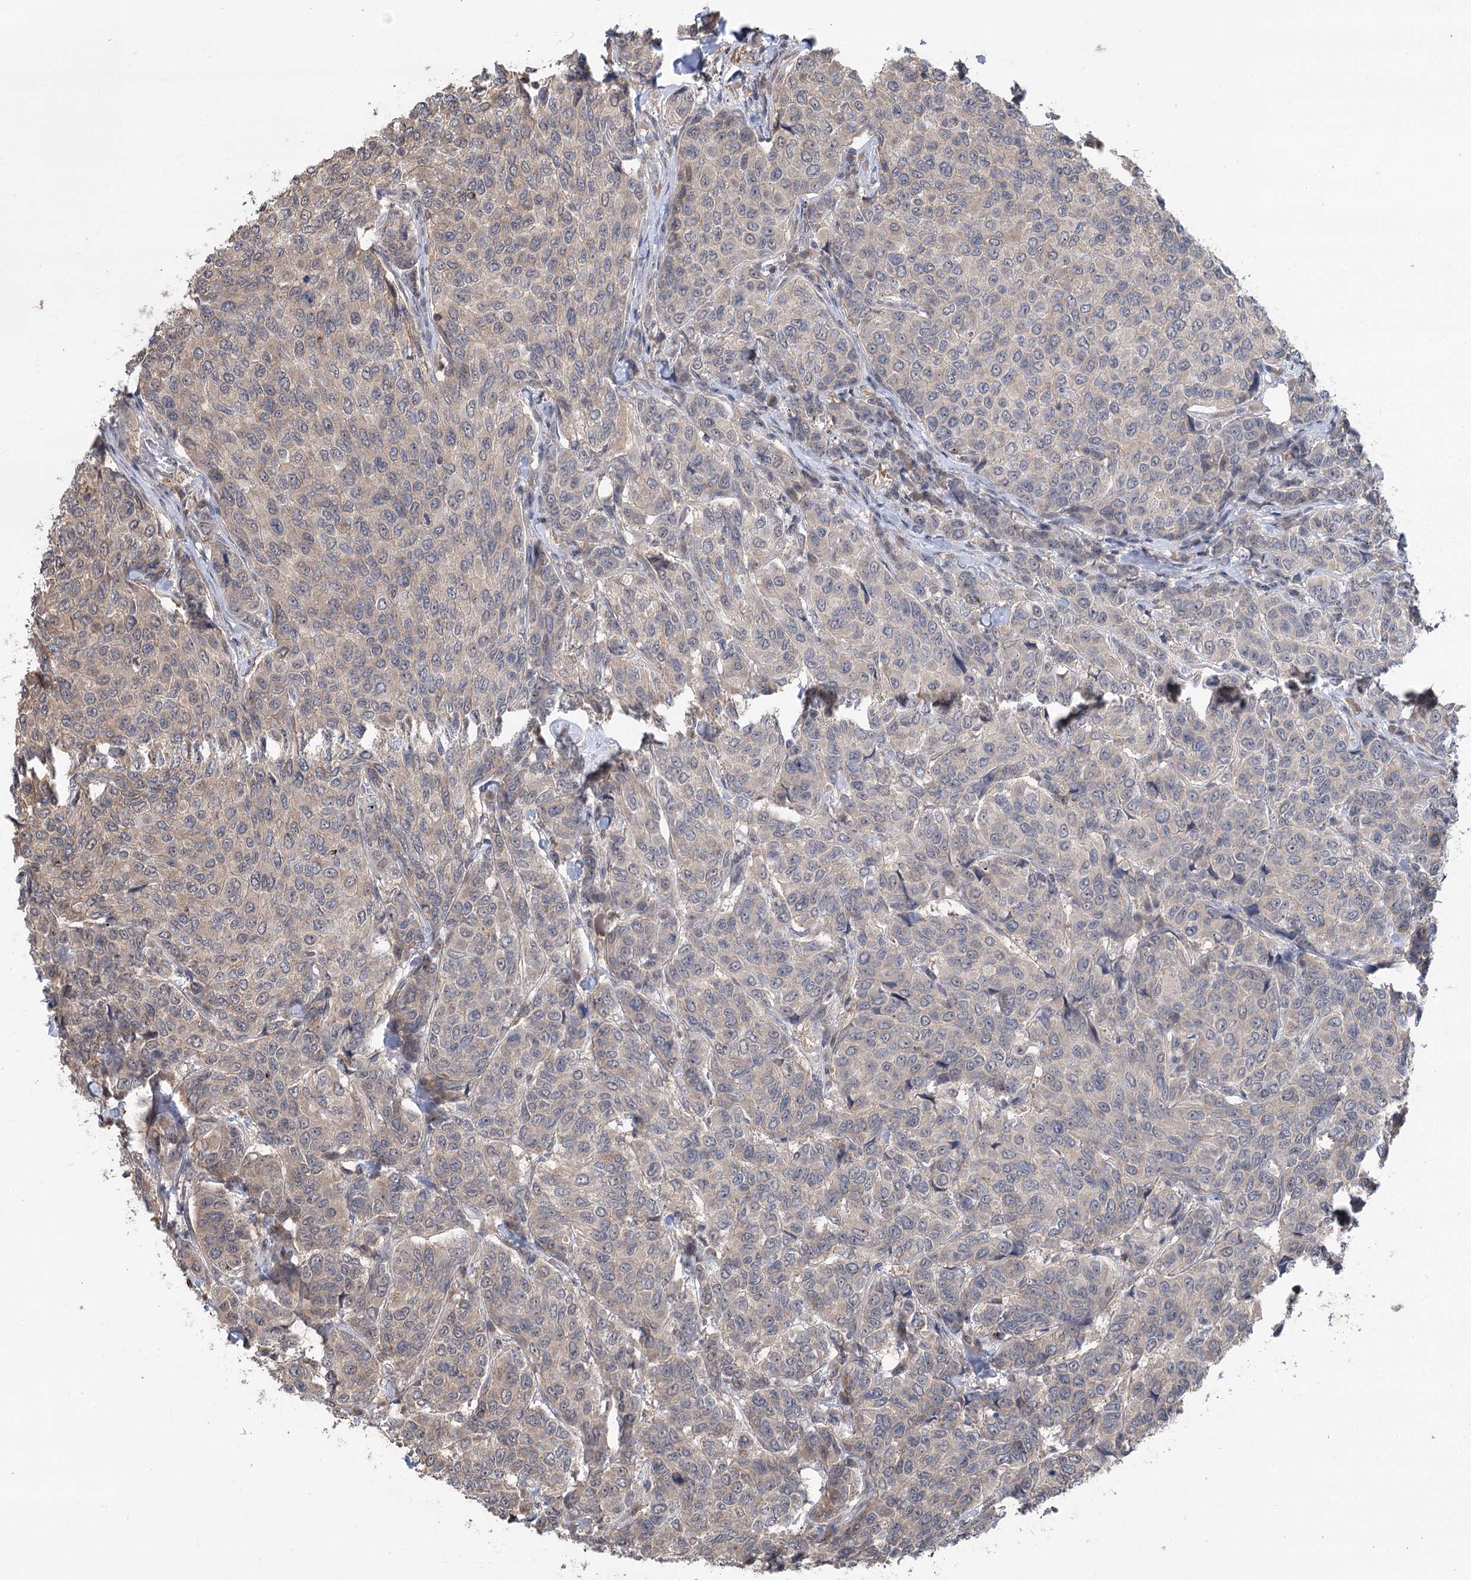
{"staining": {"intensity": "weak", "quantity": "<25%", "location": "cytoplasmic/membranous"}, "tissue": "breast cancer", "cell_type": "Tumor cells", "image_type": "cancer", "snomed": [{"axis": "morphology", "description": "Duct carcinoma"}, {"axis": "topography", "description": "Breast"}], "caption": "IHC of invasive ductal carcinoma (breast) shows no positivity in tumor cells.", "gene": "CCSER2", "patient": {"sex": "female", "age": 55}}